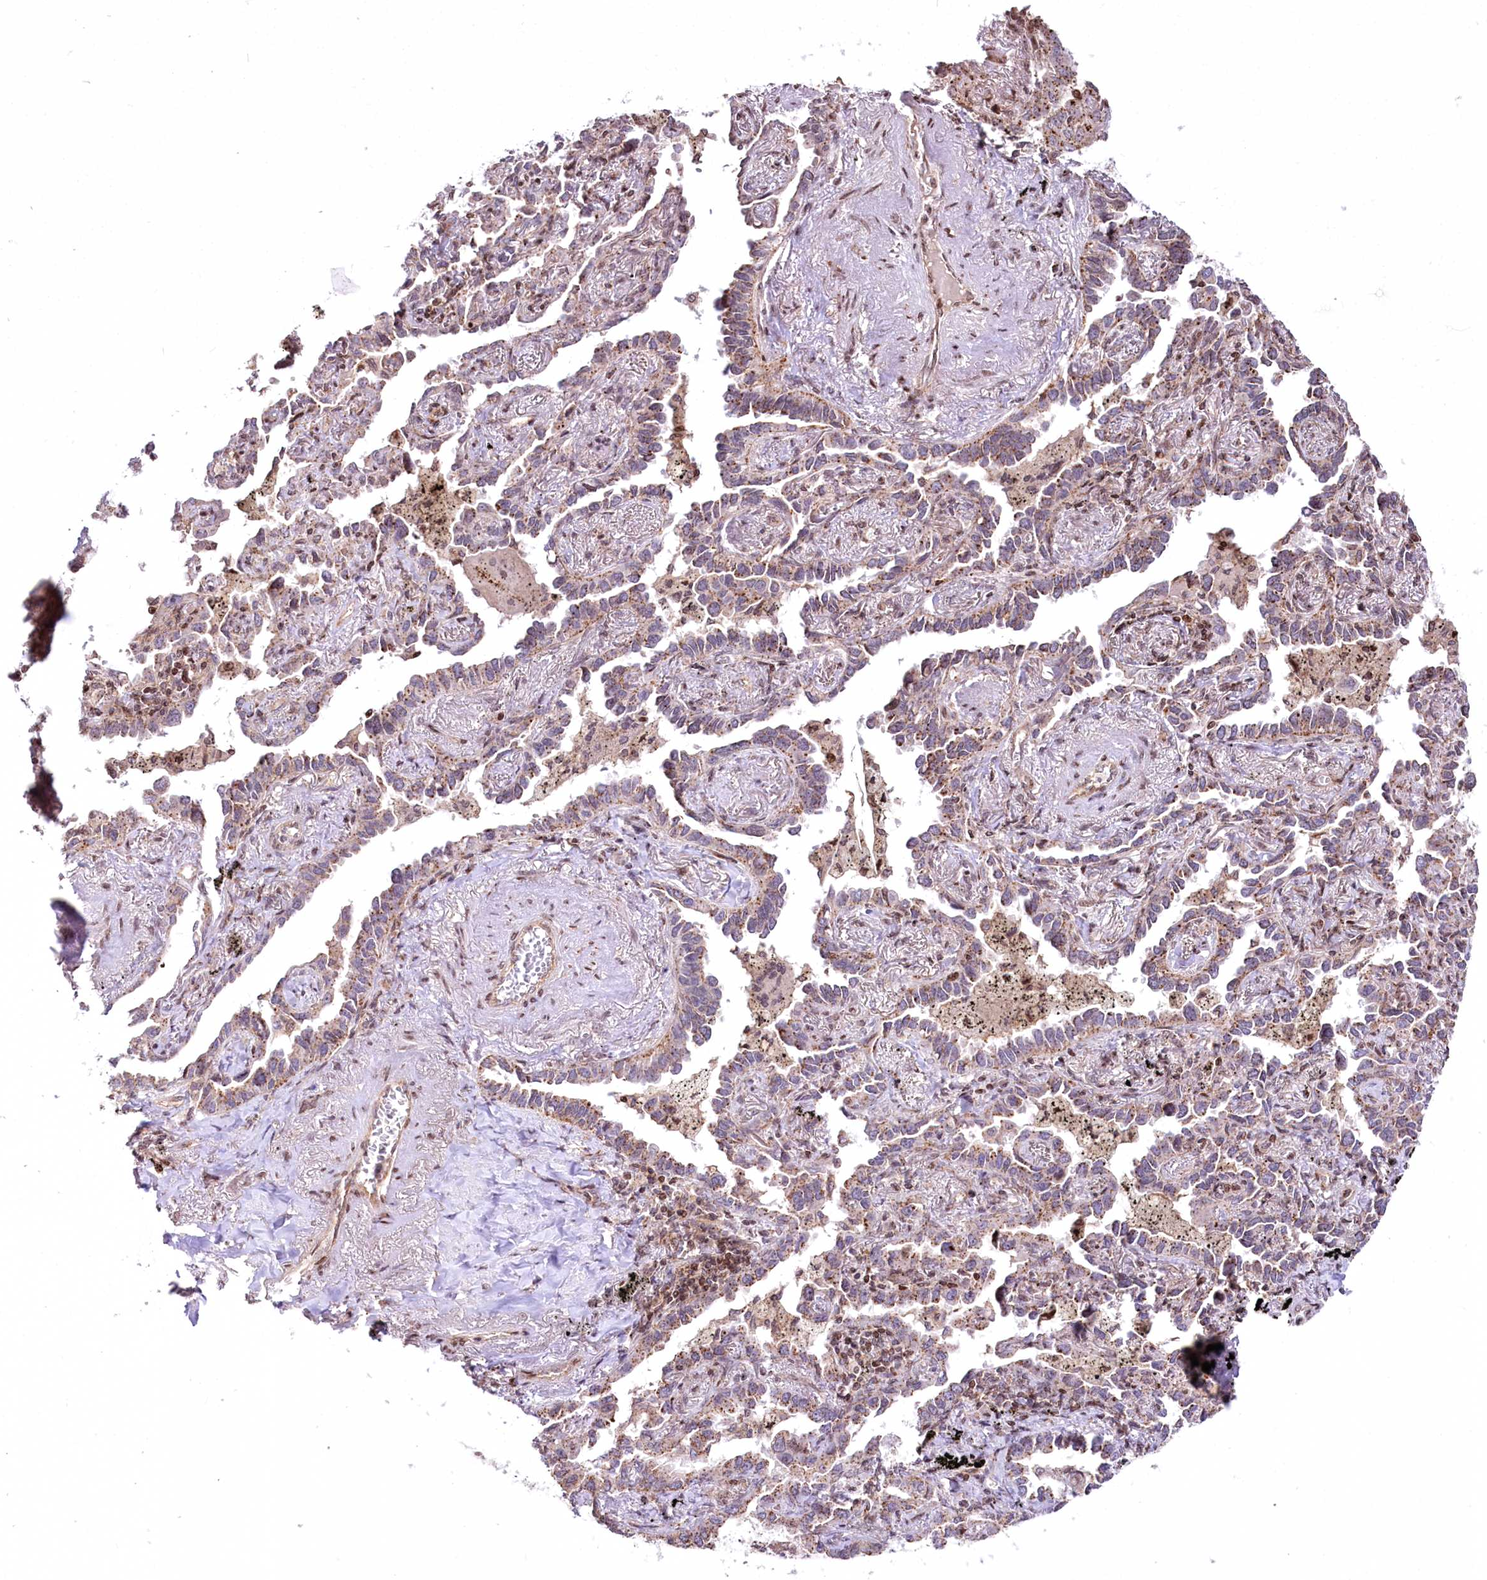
{"staining": {"intensity": "moderate", "quantity": ">75%", "location": "cytoplasmic/membranous"}, "tissue": "lung cancer", "cell_type": "Tumor cells", "image_type": "cancer", "snomed": [{"axis": "morphology", "description": "Adenocarcinoma, NOS"}, {"axis": "topography", "description": "Lung"}], "caption": "Immunohistochemical staining of lung adenocarcinoma displays medium levels of moderate cytoplasmic/membranous protein positivity in about >75% of tumor cells. Nuclei are stained in blue.", "gene": "ZFYVE27", "patient": {"sex": "male", "age": 67}}